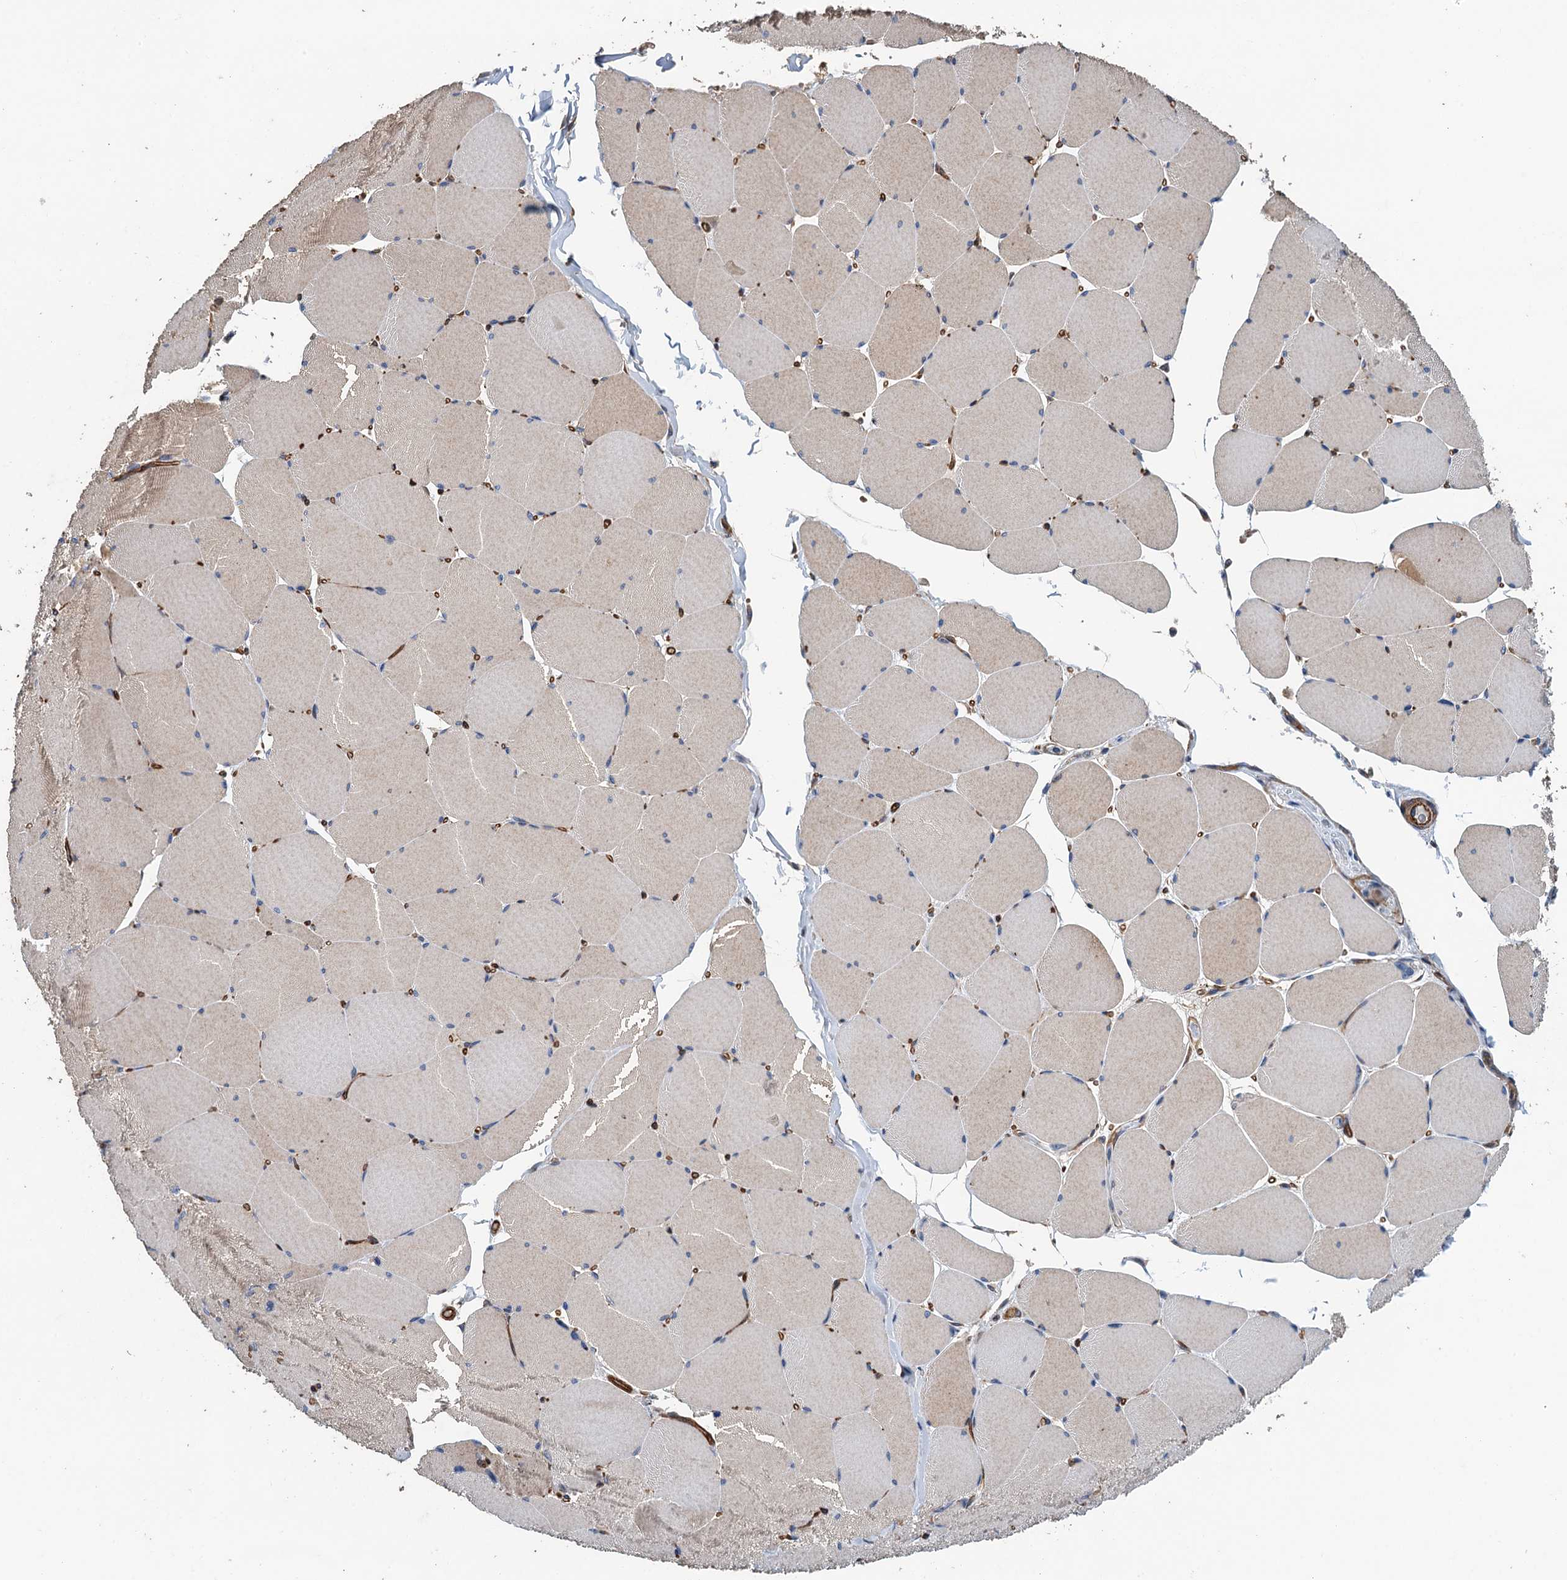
{"staining": {"intensity": "weak", "quantity": "25%-75%", "location": "cytoplasmic/membranous"}, "tissue": "skeletal muscle", "cell_type": "Myocytes", "image_type": "normal", "snomed": [{"axis": "morphology", "description": "Normal tissue, NOS"}, {"axis": "topography", "description": "Skeletal muscle"}, {"axis": "topography", "description": "Head-Neck"}], "caption": "The image reveals a brown stain indicating the presence of a protein in the cytoplasmic/membranous of myocytes in skeletal muscle. (DAB (3,3'-diaminobenzidine) IHC with brightfield microscopy, high magnification).", "gene": "RSAD2", "patient": {"sex": "male", "age": 66}}